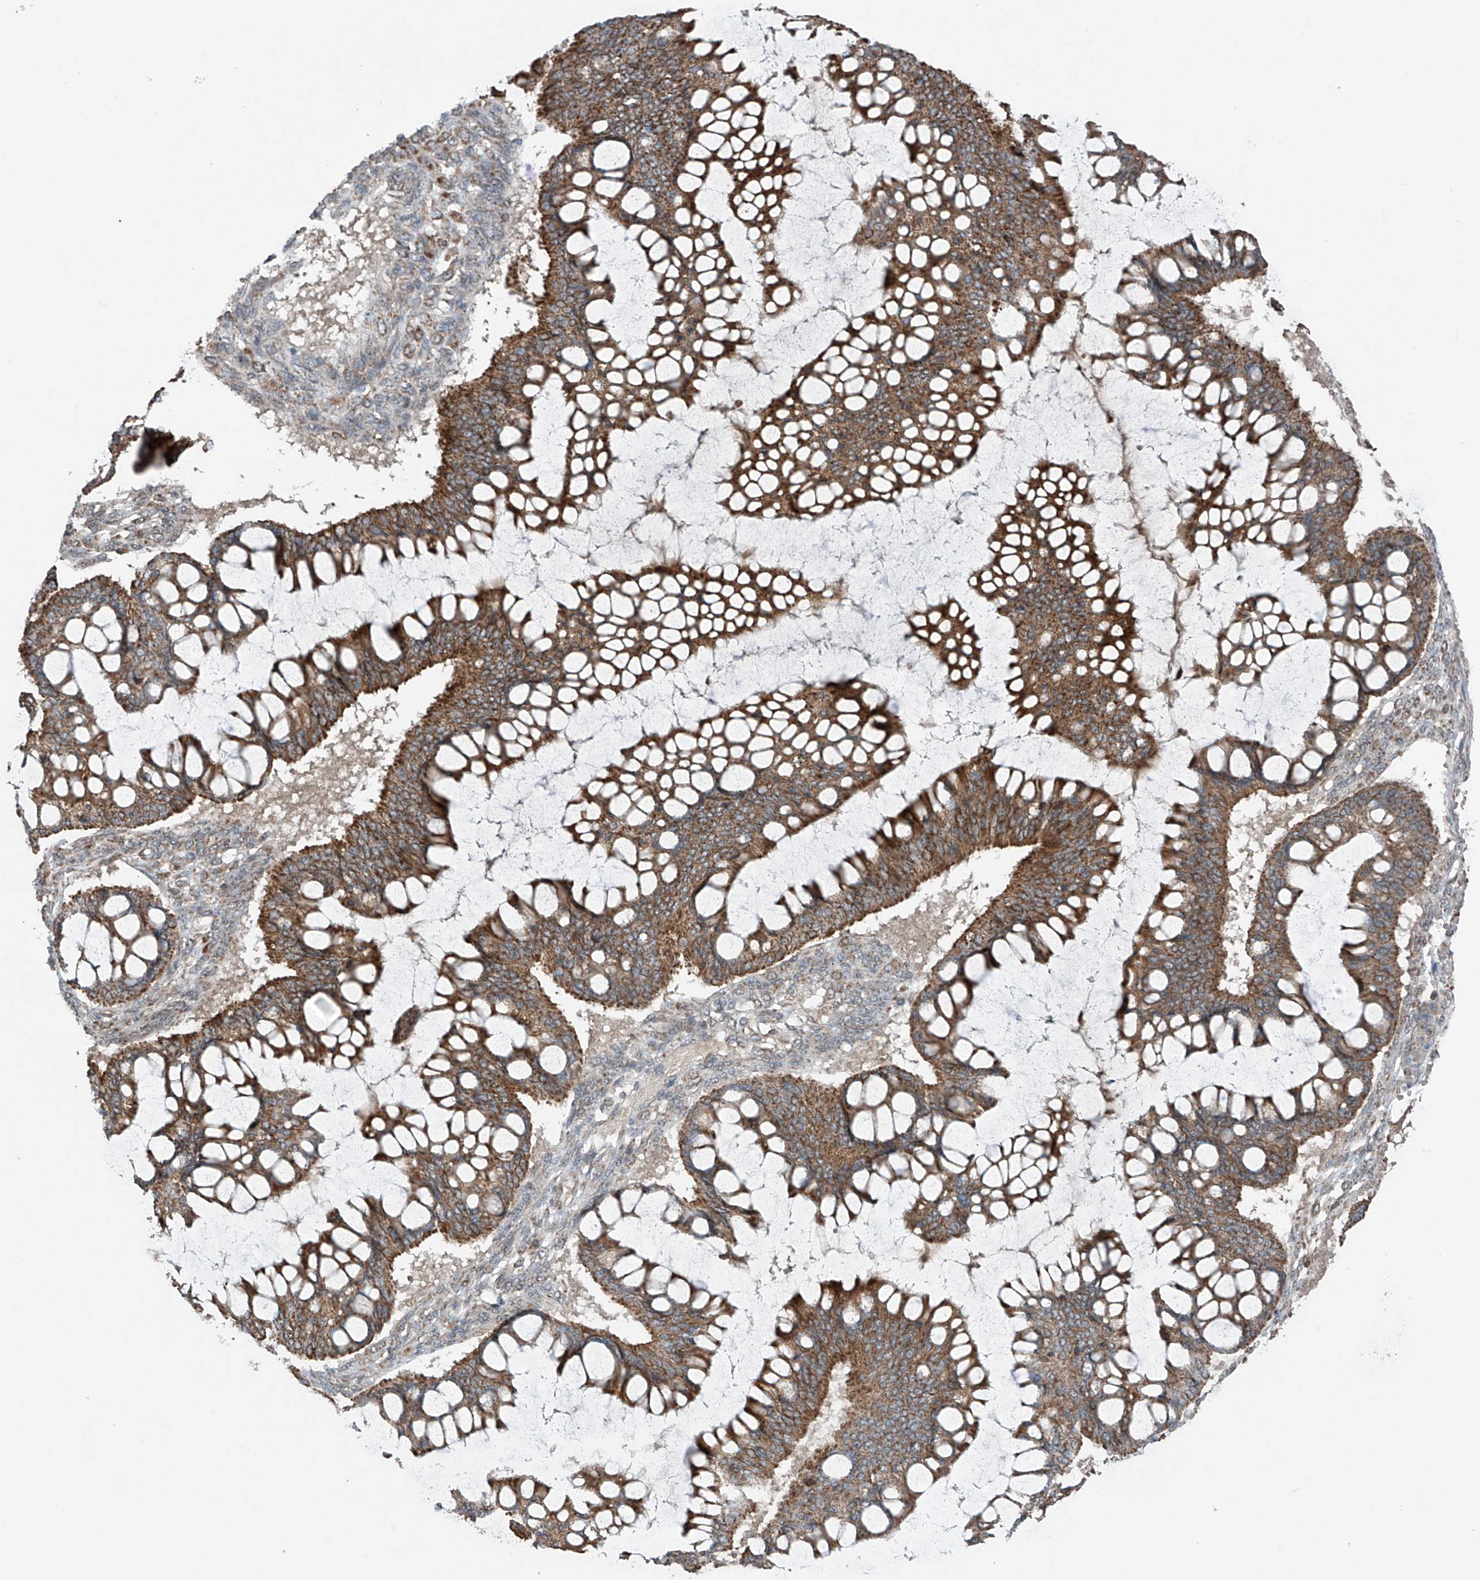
{"staining": {"intensity": "moderate", "quantity": ">75%", "location": "cytoplasmic/membranous"}, "tissue": "ovarian cancer", "cell_type": "Tumor cells", "image_type": "cancer", "snomed": [{"axis": "morphology", "description": "Cystadenocarcinoma, mucinous, NOS"}, {"axis": "topography", "description": "Ovary"}], "caption": "About >75% of tumor cells in human mucinous cystadenocarcinoma (ovarian) reveal moderate cytoplasmic/membranous protein expression as visualized by brown immunohistochemical staining.", "gene": "SAMD3", "patient": {"sex": "female", "age": 73}}